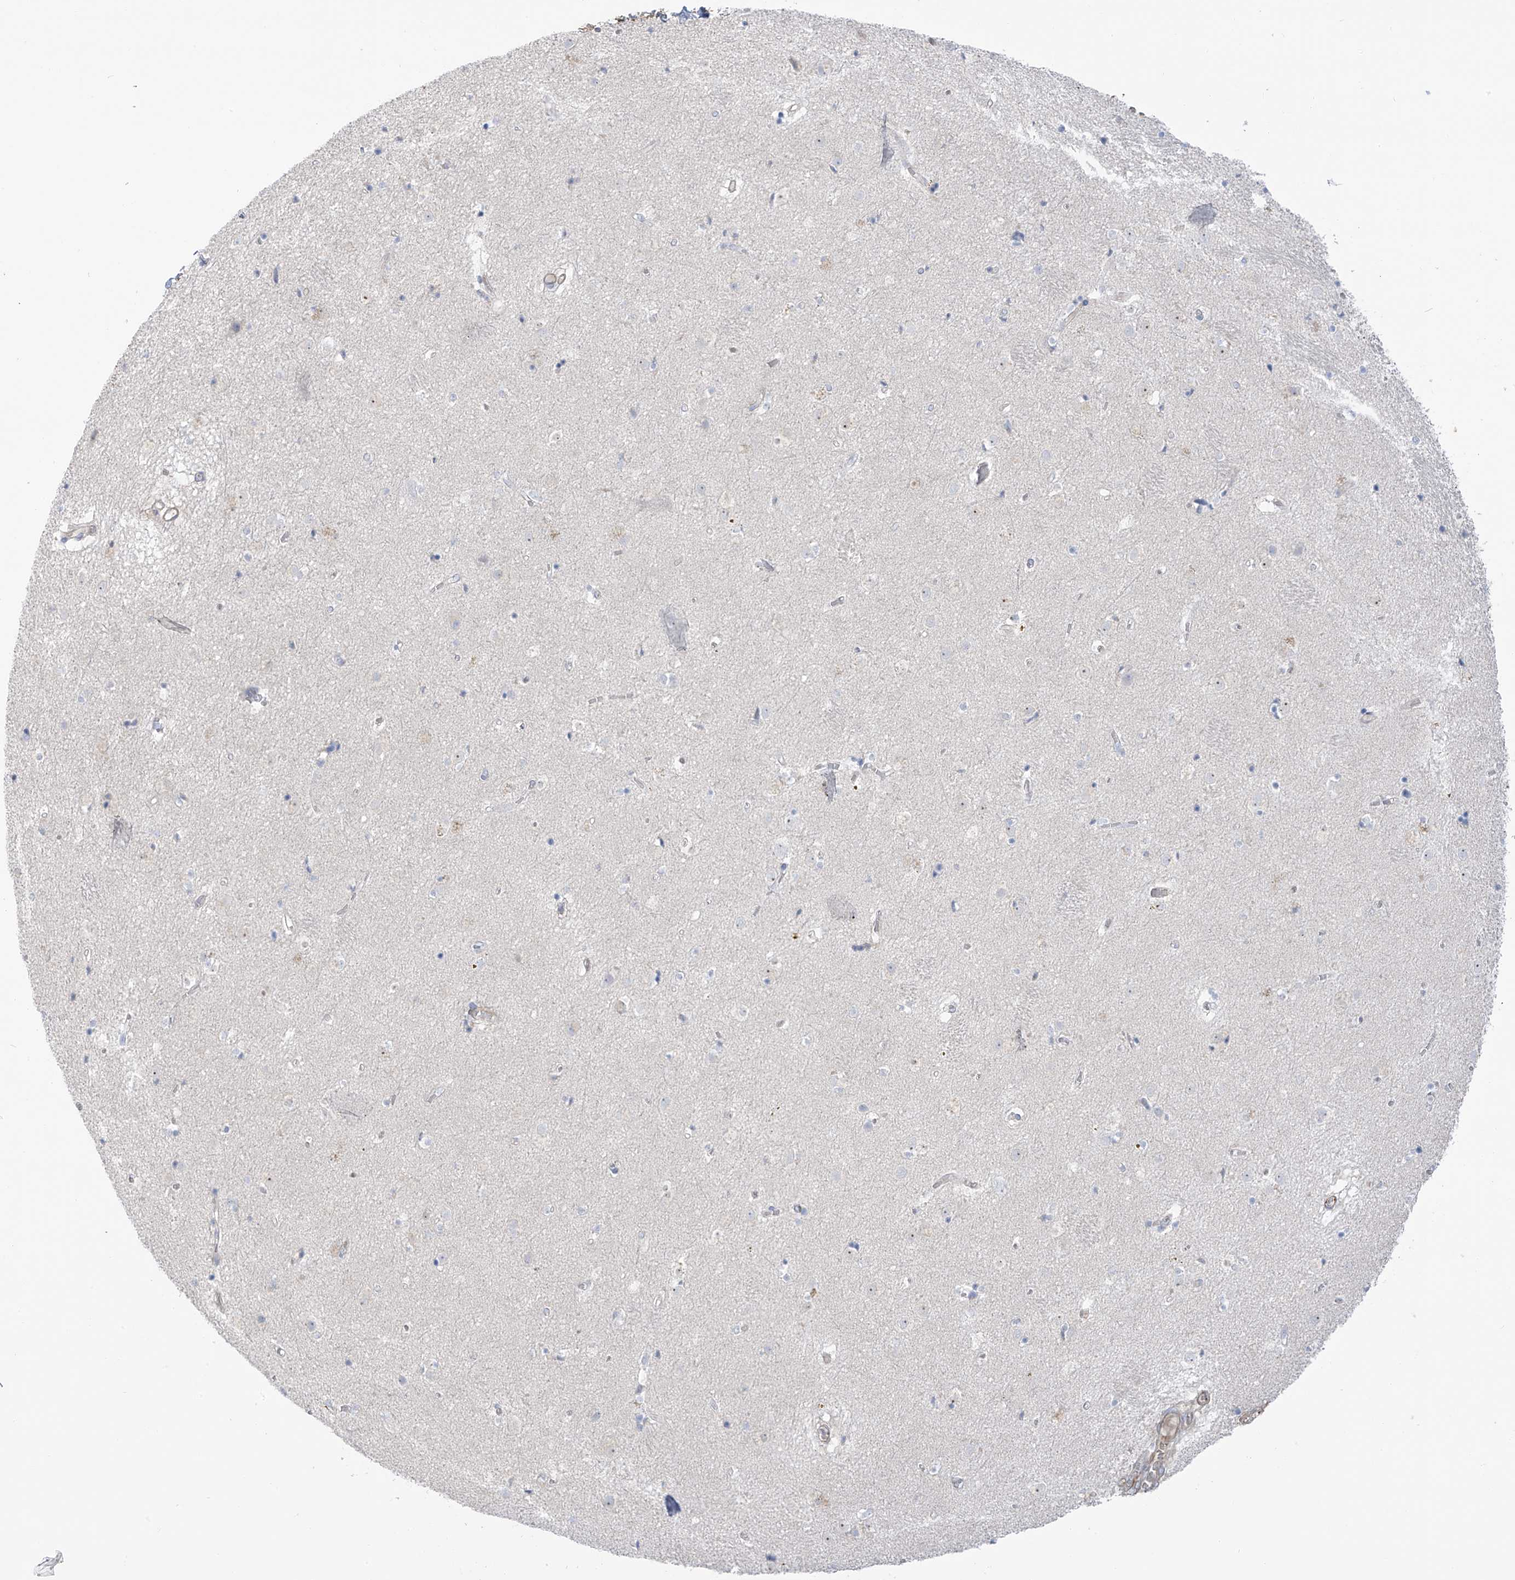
{"staining": {"intensity": "negative", "quantity": "none", "location": "none"}, "tissue": "caudate", "cell_type": "Glial cells", "image_type": "normal", "snomed": [{"axis": "morphology", "description": "Normal tissue, NOS"}, {"axis": "topography", "description": "Lateral ventricle wall"}], "caption": "Immunohistochemistry image of benign caudate: human caudate stained with DAB reveals no significant protein positivity in glial cells.", "gene": "TAL2", "patient": {"sex": "male", "age": 70}}